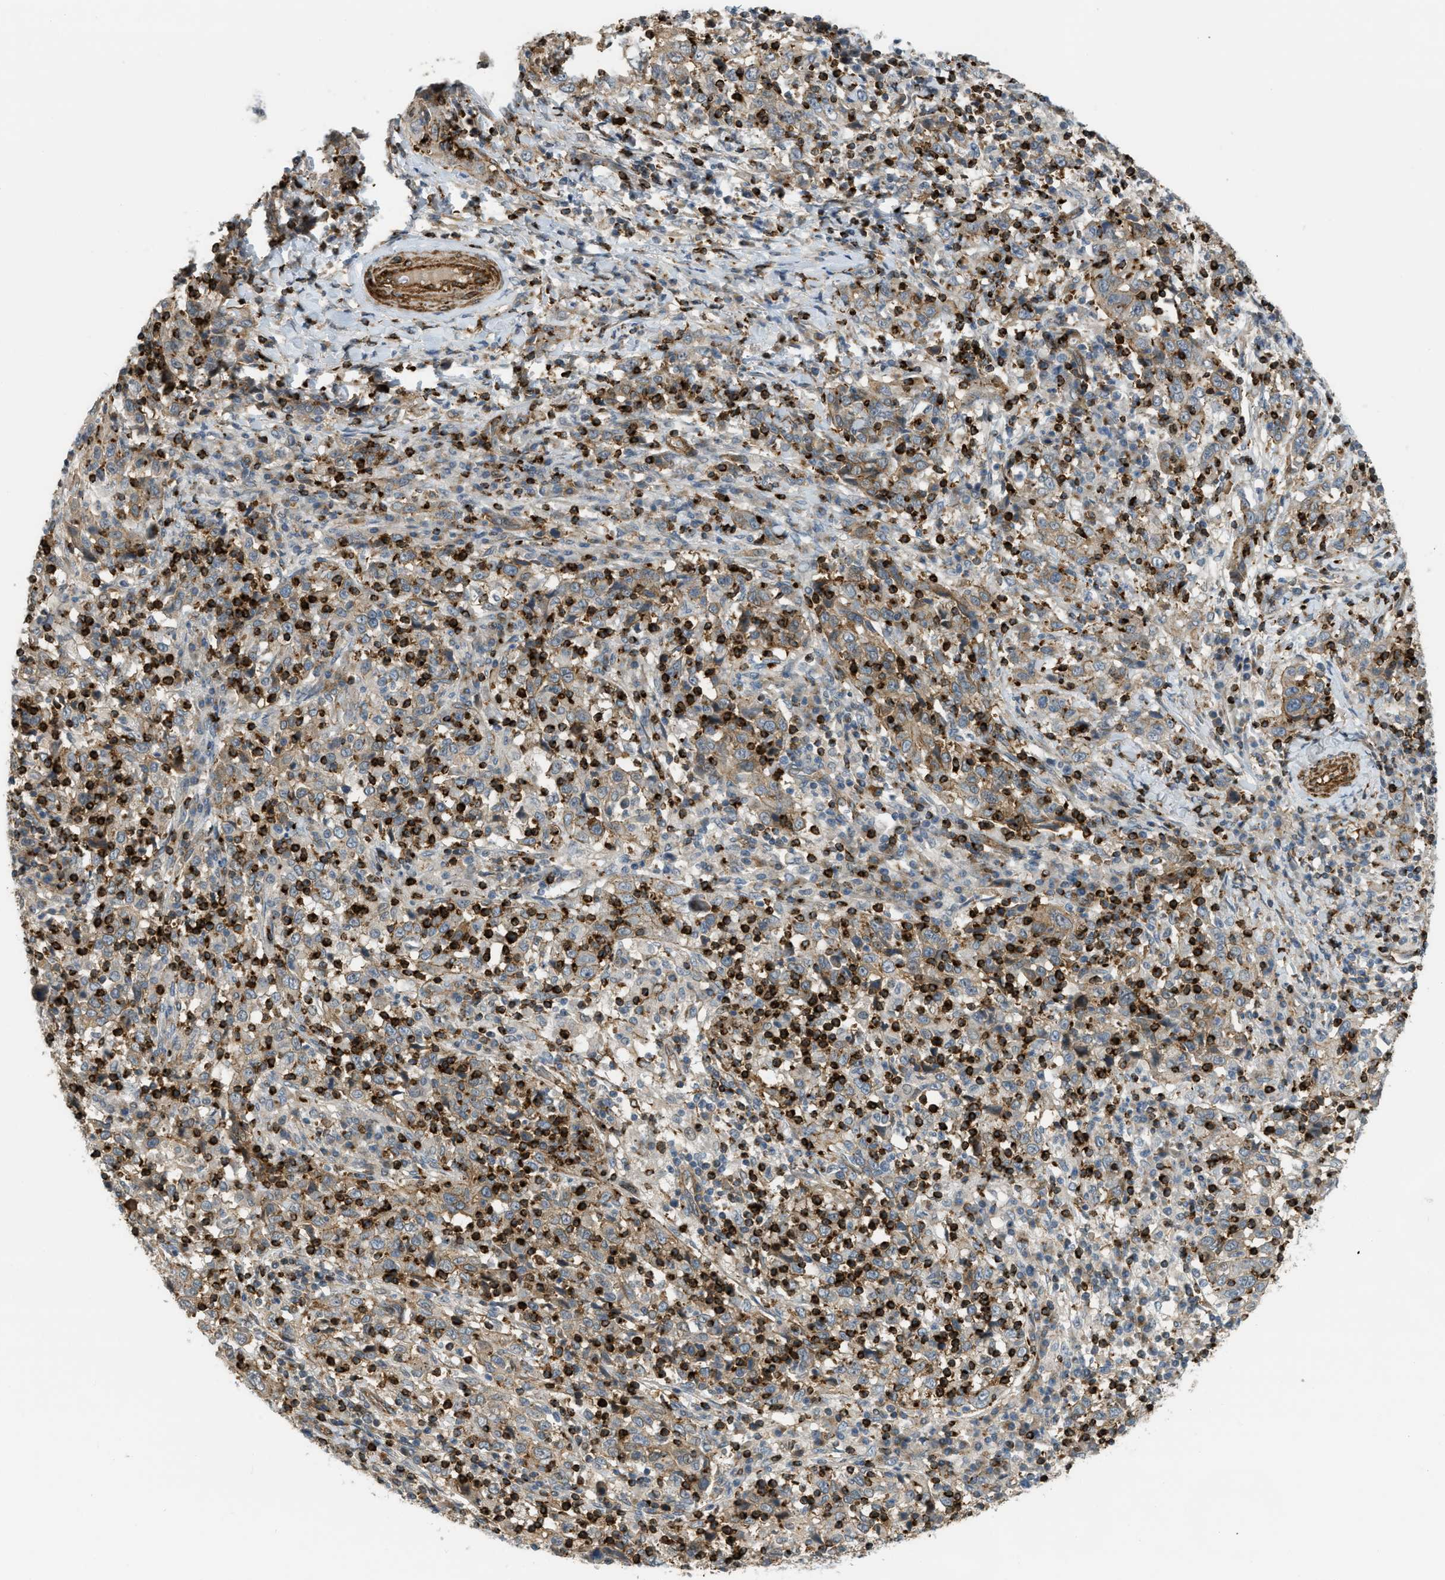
{"staining": {"intensity": "moderate", "quantity": ">75%", "location": "cytoplasmic/membranous"}, "tissue": "cervical cancer", "cell_type": "Tumor cells", "image_type": "cancer", "snomed": [{"axis": "morphology", "description": "Squamous cell carcinoma, NOS"}, {"axis": "topography", "description": "Cervix"}], "caption": "Tumor cells demonstrate medium levels of moderate cytoplasmic/membranous expression in about >75% of cells in human cervical cancer (squamous cell carcinoma).", "gene": "KIAA1671", "patient": {"sex": "female", "age": 46}}